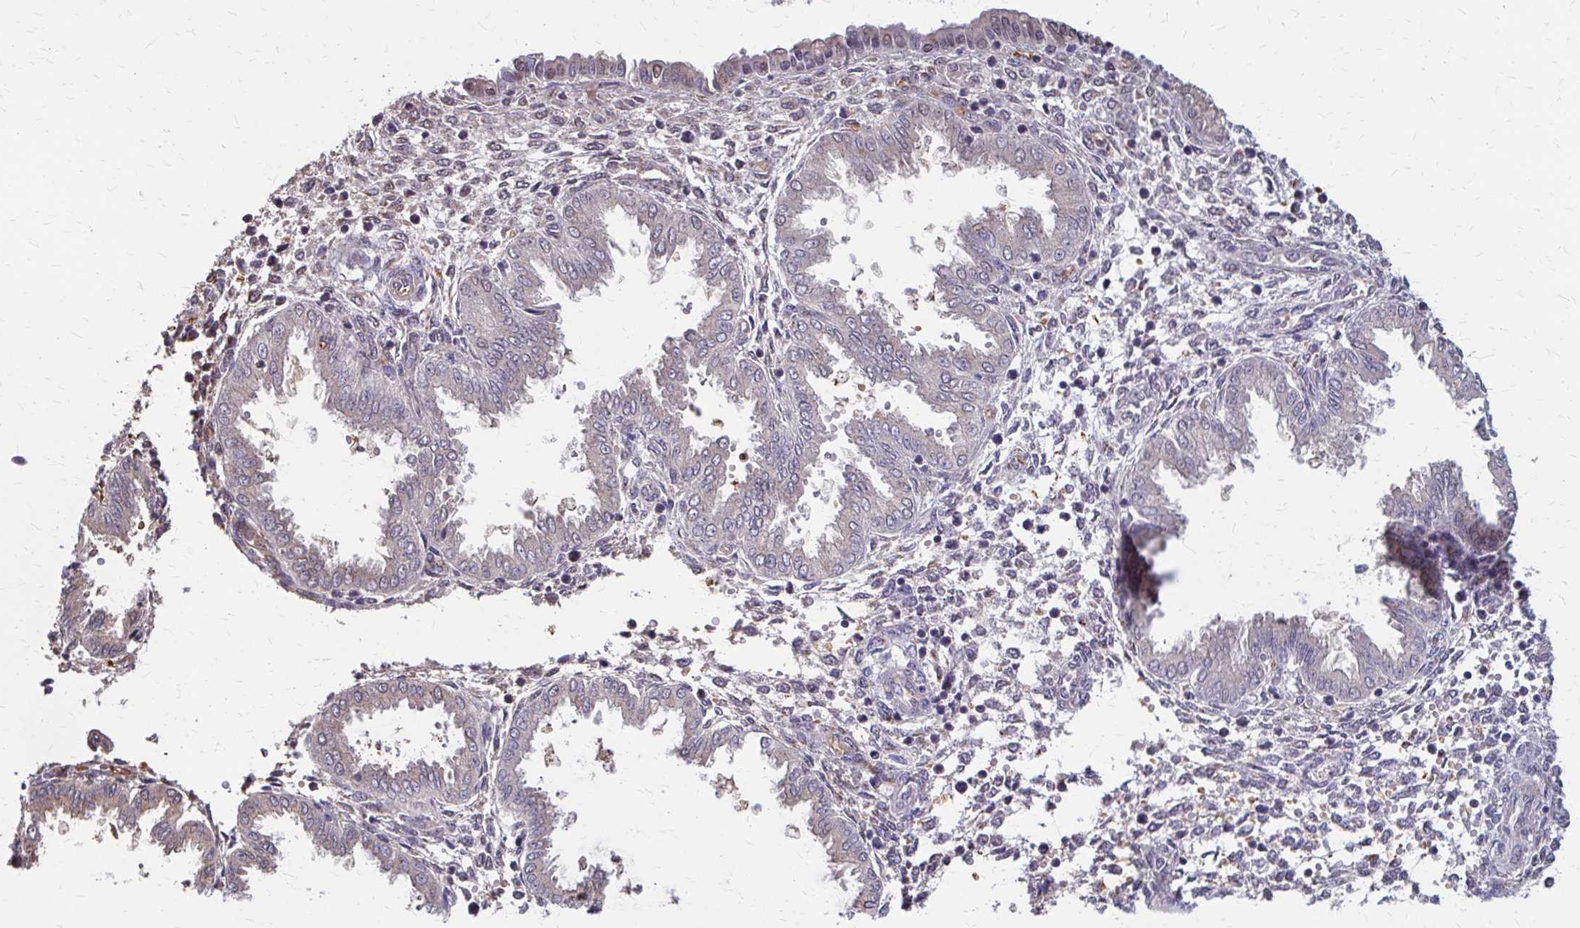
{"staining": {"intensity": "negative", "quantity": "none", "location": "none"}, "tissue": "endometrium", "cell_type": "Cells in endometrial stroma", "image_type": "normal", "snomed": [{"axis": "morphology", "description": "Normal tissue, NOS"}, {"axis": "topography", "description": "Endometrium"}], "caption": "This photomicrograph is of normal endometrium stained with immunohistochemistry (IHC) to label a protein in brown with the nuclei are counter-stained blue. There is no staining in cells in endometrial stroma. (DAB (3,3'-diaminobenzidine) immunohistochemistry (IHC) visualized using brightfield microscopy, high magnification).", "gene": "IFI44L", "patient": {"sex": "female", "age": 33}}